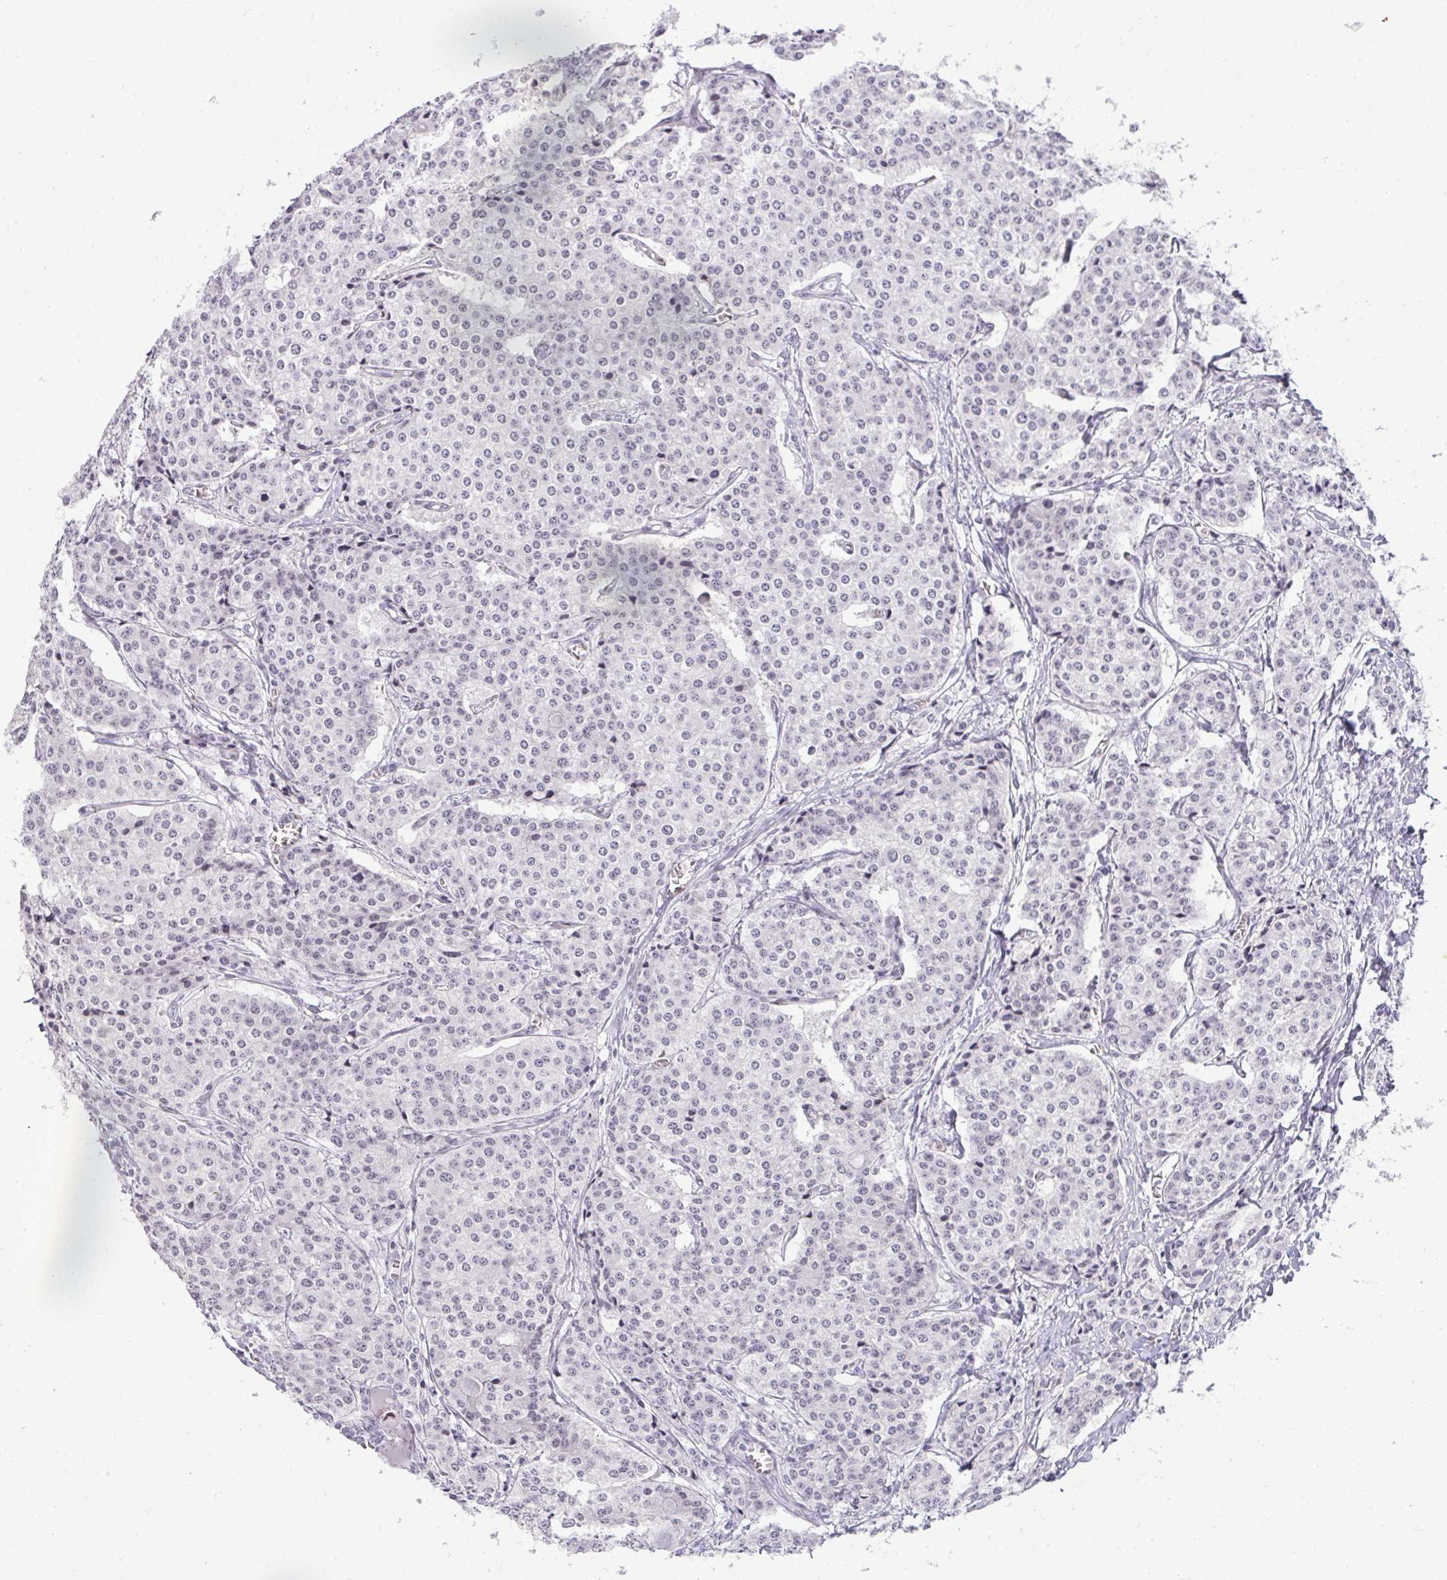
{"staining": {"intensity": "weak", "quantity": "<25%", "location": "nuclear"}, "tissue": "carcinoid", "cell_type": "Tumor cells", "image_type": "cancer", "snomed": [{"axis": "morphology", "description": "Carcinoid, malignant, NOS"}, {"axis": "topography", "description": "Small intestine"}], "caption": "This photomicrograph is of carcinoid (malignant) stained with immunohistochemistry (IHC) to label a protein in brown with the nuclei are counter-stained blue. There is no expression in tumor cells.", "gene": "PLA2G1B", "patient": {"sex": "female", "age": 64}}